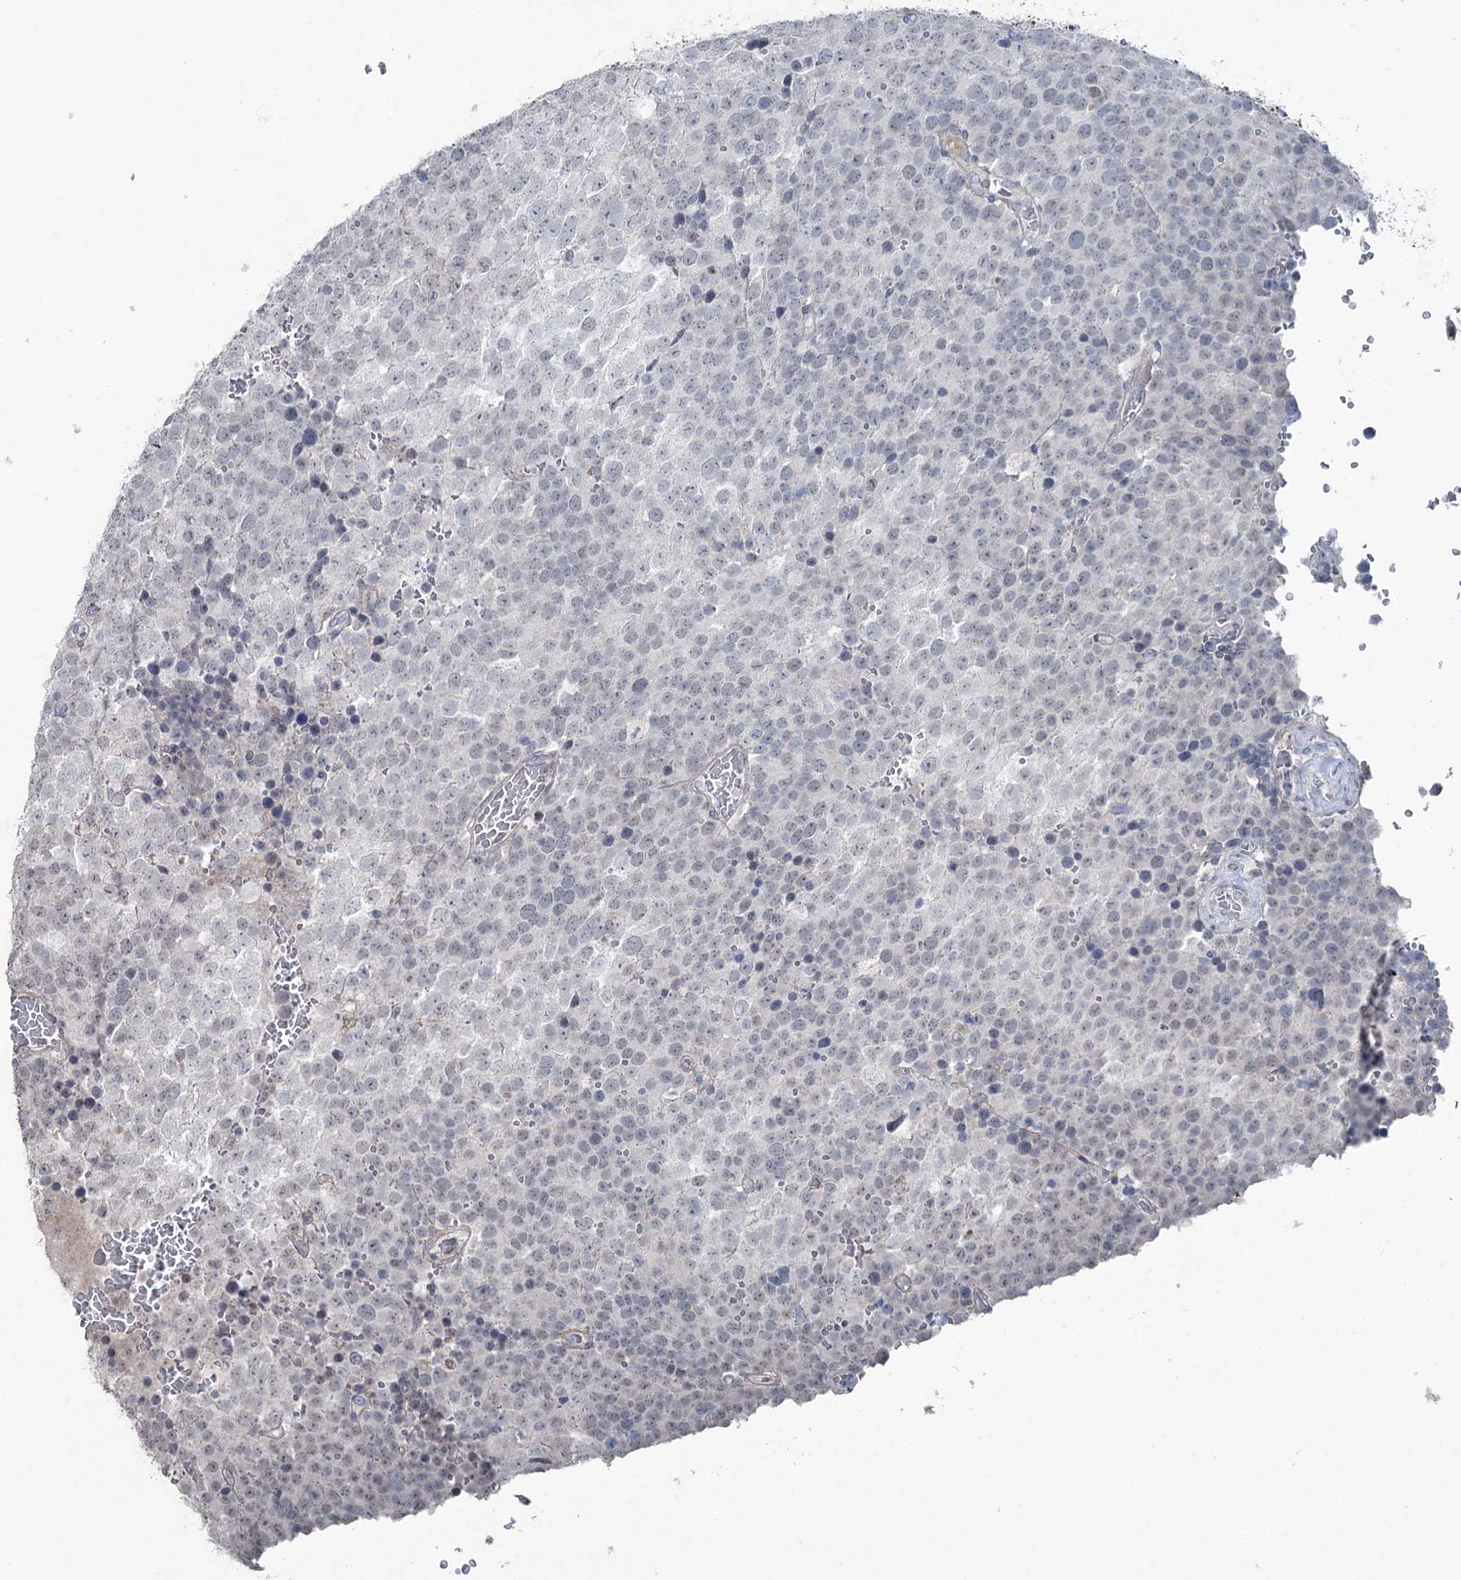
{"staining": {"intensity": "negative", "quantity": "none", "location": "none"}, "tissue": "testis cancer", "cell_type": "Tumor cells", "image_type": "cancer", "snomed": [{"axis": "morphology", "description": "Seminoma, NOS"}, {"axis": "topography", "description": "Testis"}], "caption": "Protein analysis of seminoma (testis) displays no significant expression in tumor cells.", "gene": "FAM120B", "patient": {"sex": "male", "age": 71}}